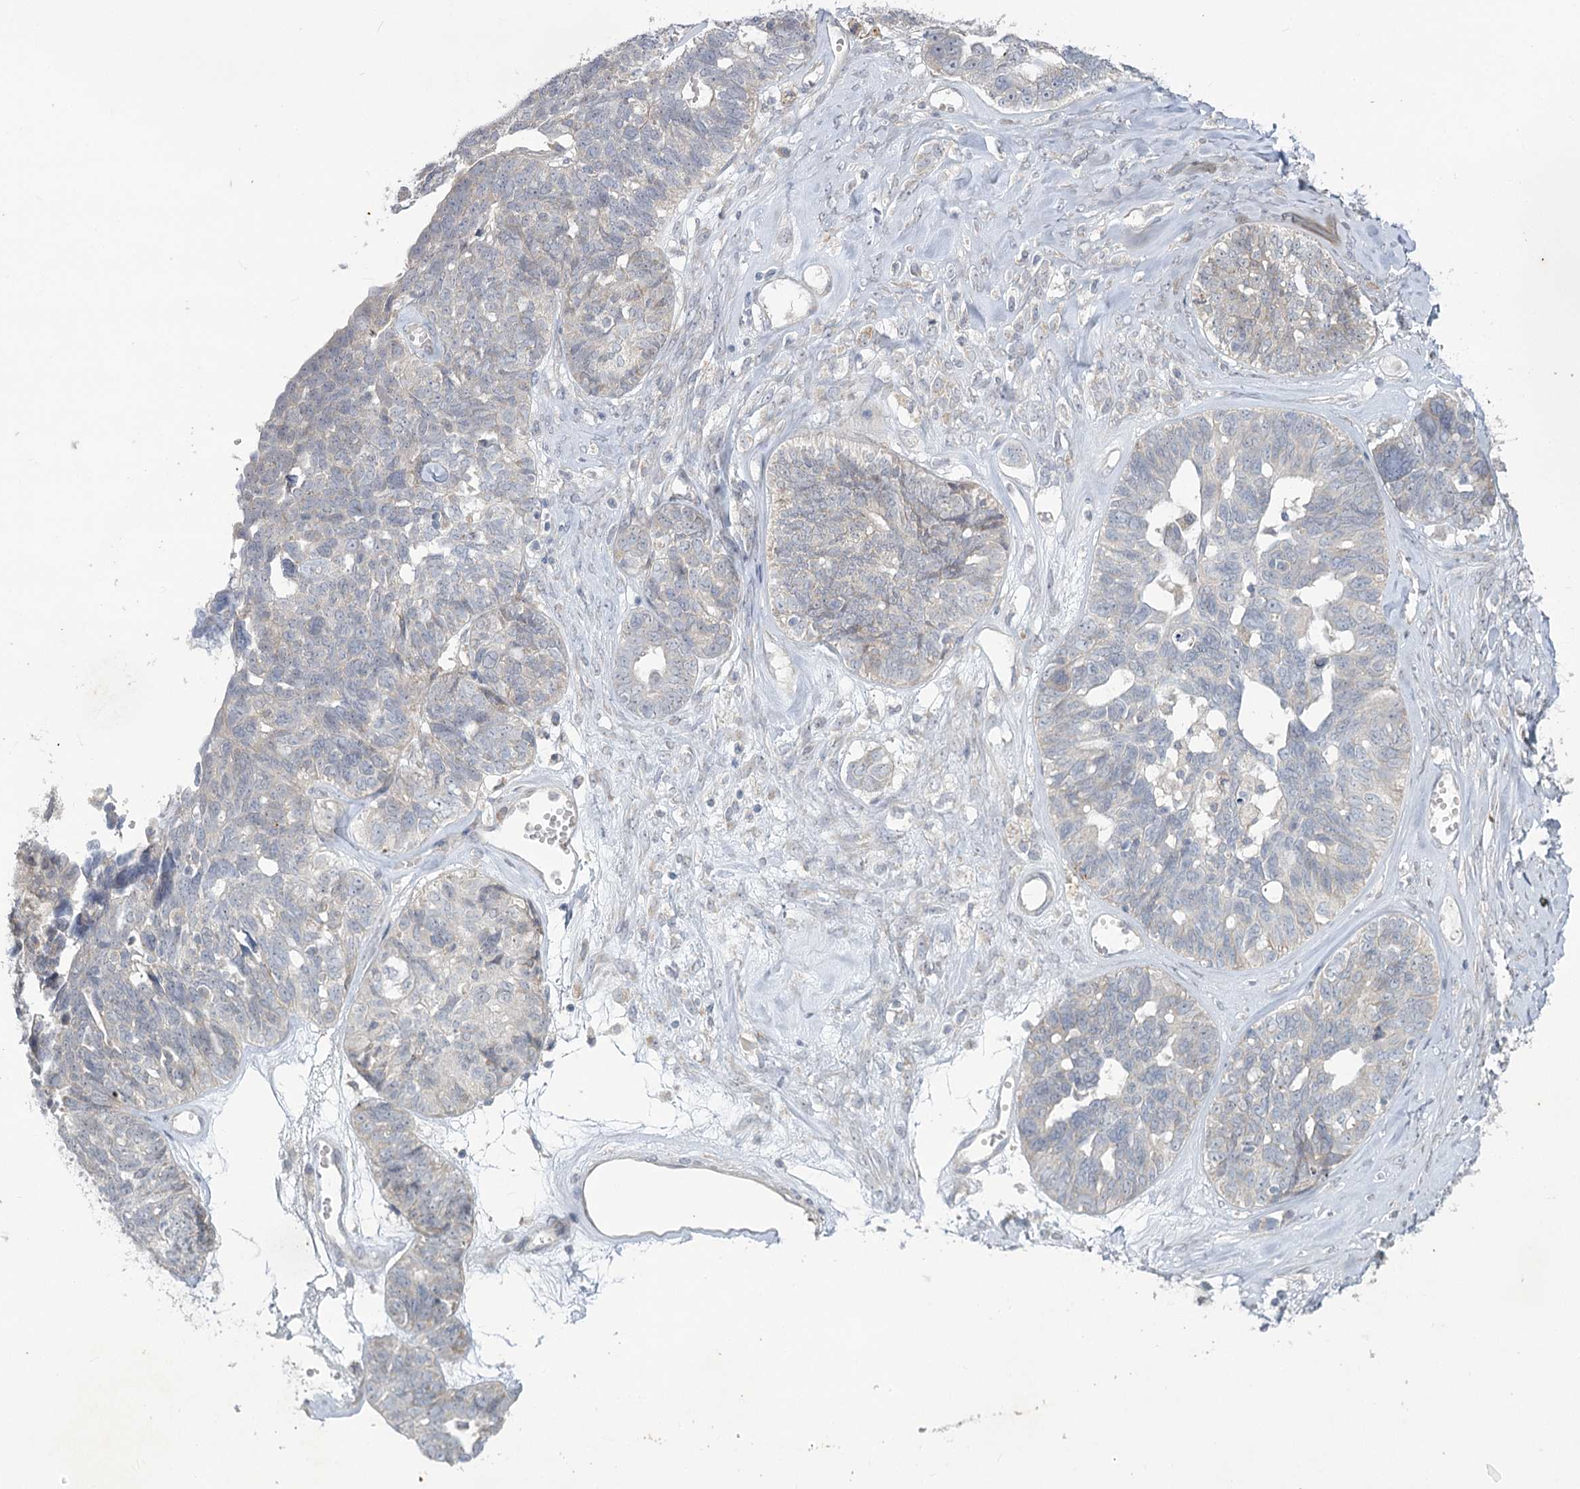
{"staining": {"intensity": "negative", "quantity": "none", "location": "none"}, "tissue": "ovarian cancer", "cell_type": "Tumor cells", "image_type": "cancer", "snomed": [{"axis": "morphology", "description": "Cystadenocarcinoma, serous, NOS"}, {"axis": "topography", "description": "Ovary"}], "caption": "An image of human ovarian serous cystadenocarcinoma is negative for staining in tumor cells. (DAB (3,3'-diaminobenzidine) immunohistochemistry with hematoxylin counter stain).", "gene": "PLA2G12A", "patient": {"sex": "female", "age": 79}}